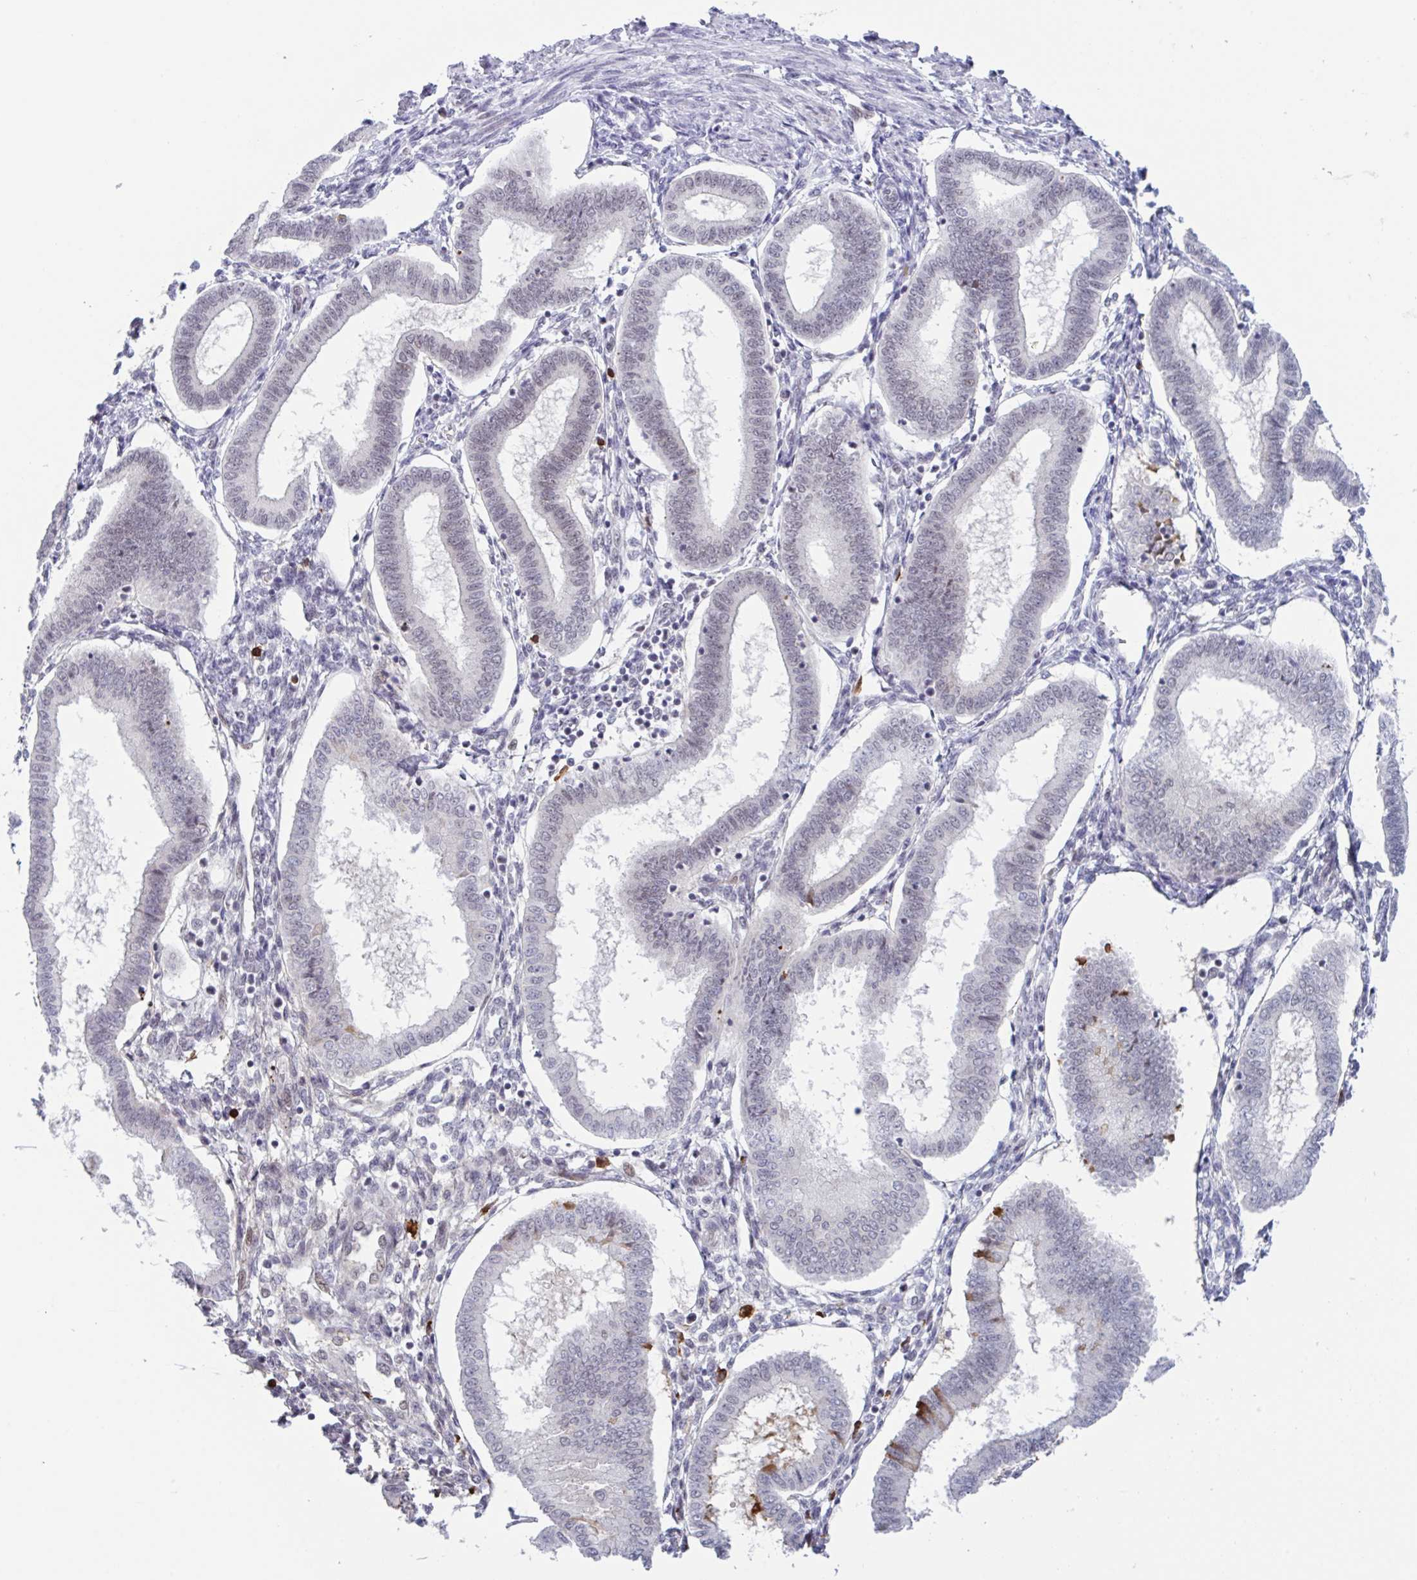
{"staining": {"intensity": "negative", "quantity": "none", "location": "none"}, "tissue": "endometrium", "cell_type": "Cells in endometrial stroma", "image_type": "normal", "snomed": [{"axis": "morphology", "description": "Normal tissue, NOS"}, {"axis": "topography", "description": "Endometrium"}], "caption": "Histopathology image shows no protein expression in cells in endometrial stroma of benign endometrium. Brightfield microscopy of immunohistochemistry (IHC) stained with DAB (3,3'-diaminobenzidine) (brown) and hematoxylin (blue), captured at high magnification.", "gene": "PLG", "patient": {"sex": "female", "age": 24}}